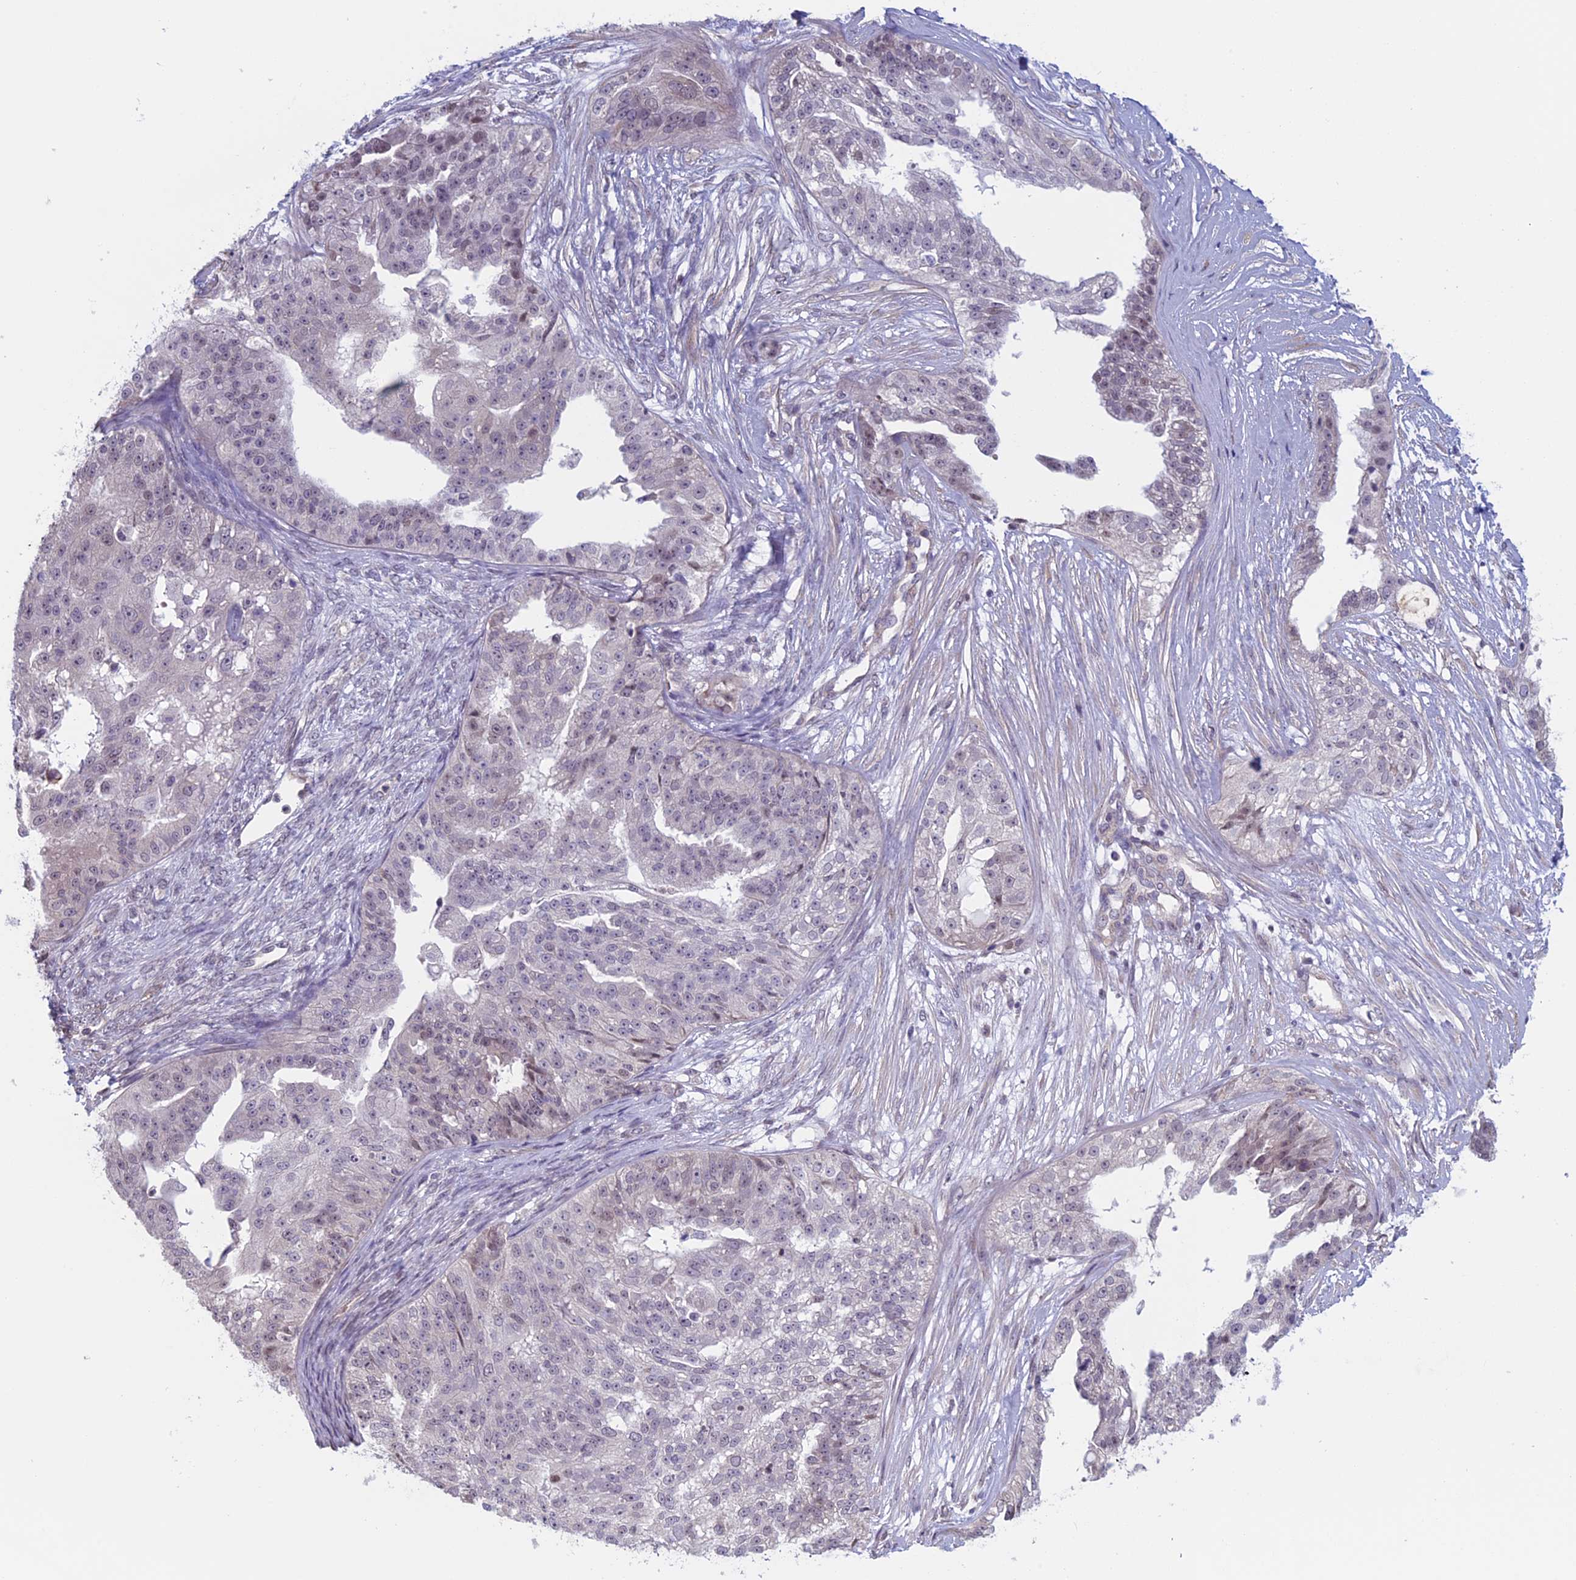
{"staining": {"intensity": "weak", "quantity": "<25%", "location": "nuclear"}, "tissue": "ovarian cancer", "cell_type": "Tumor cells", "image_type": "cancer", "snomed": [{"axis": "morphology", "description": "Cystadenocarcinoma, serous, NOS"}, {"axis": "topography", "description": "Ovary"}], "caption": "Tumor cells are negative for brown protein staining in ovarian cancer.", "gene": "SLC1A6", "patient": {"sex": "female", "age": 58}}